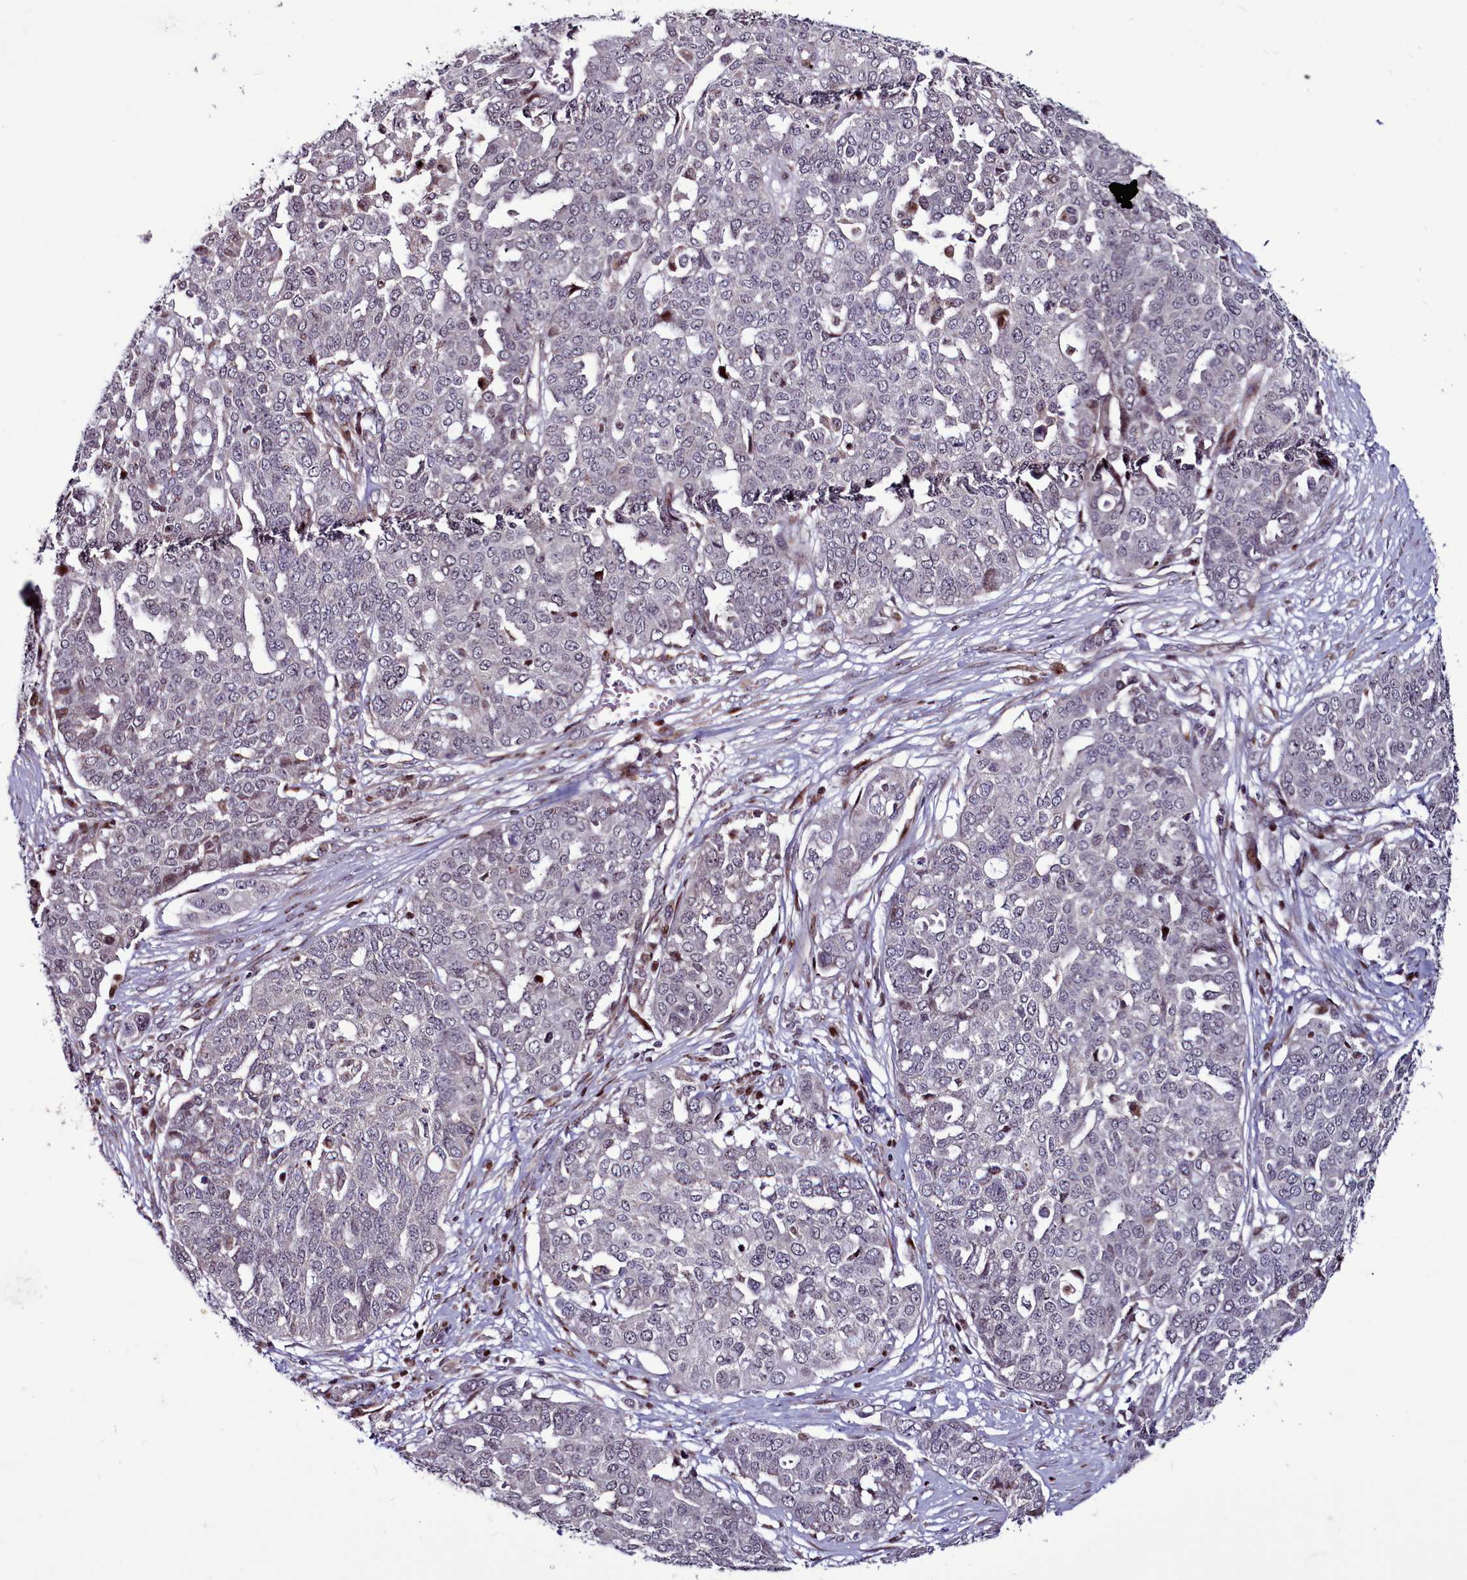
{"staining": {"intensity": "negative", "quantity": "none", "location": "none"}, "tissue": "ovarian cancer", "cell_type": "Tumor cells", "image_type": "cancer", "snomed": [{"axis": "morphology", "description": "Cystadenocarcinoma, serous, NOS"}, {"axis": "topography", "description": "Soft tissue"}, {"axis": "topography", "description": "Ovary"}], "caption": "Tumor cells are negative for brown protein staining in serous cystadenocarcinoma (ovarian).", "gene": "WBP11", "patient": {"sex": "female", "age": 57}}